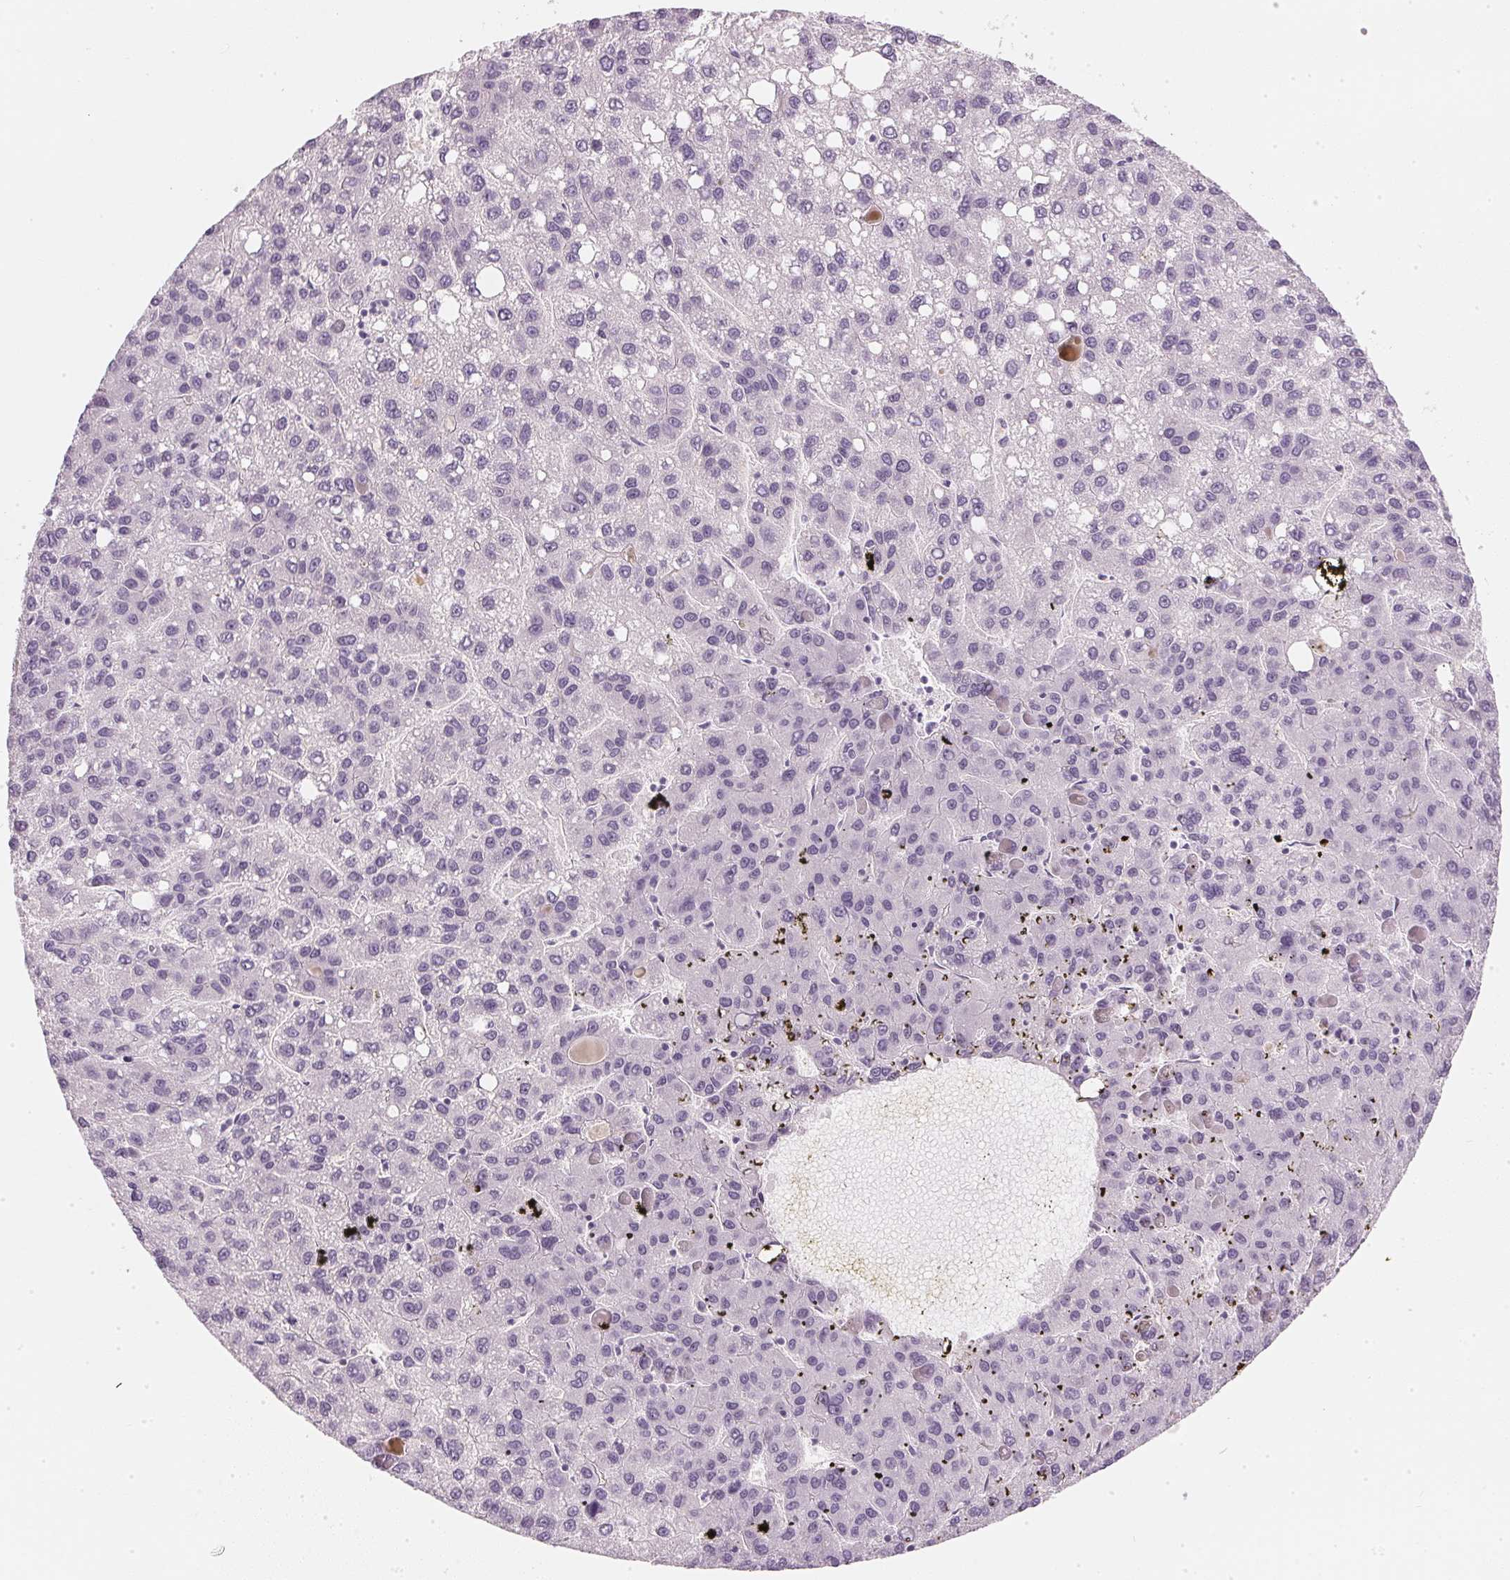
{"staining": {"intensity": "negative", "quantity": "none", "location": "none"}, "tissue": "liver cancer", "cell_type": "Tumor cells", "image_type": "cancer", "snomed": [{"axis": "morphology", "description": "Carcinoma, Hepatocellular, NOS"}, {"axis": "topography", "description": "Liver"}], "caption": "An image of human hepatocellular carcinoma (liver) is negative for staining in tumor cells.", "gene": "CHST4", "patient": {"sex": "female", "age": 82}}